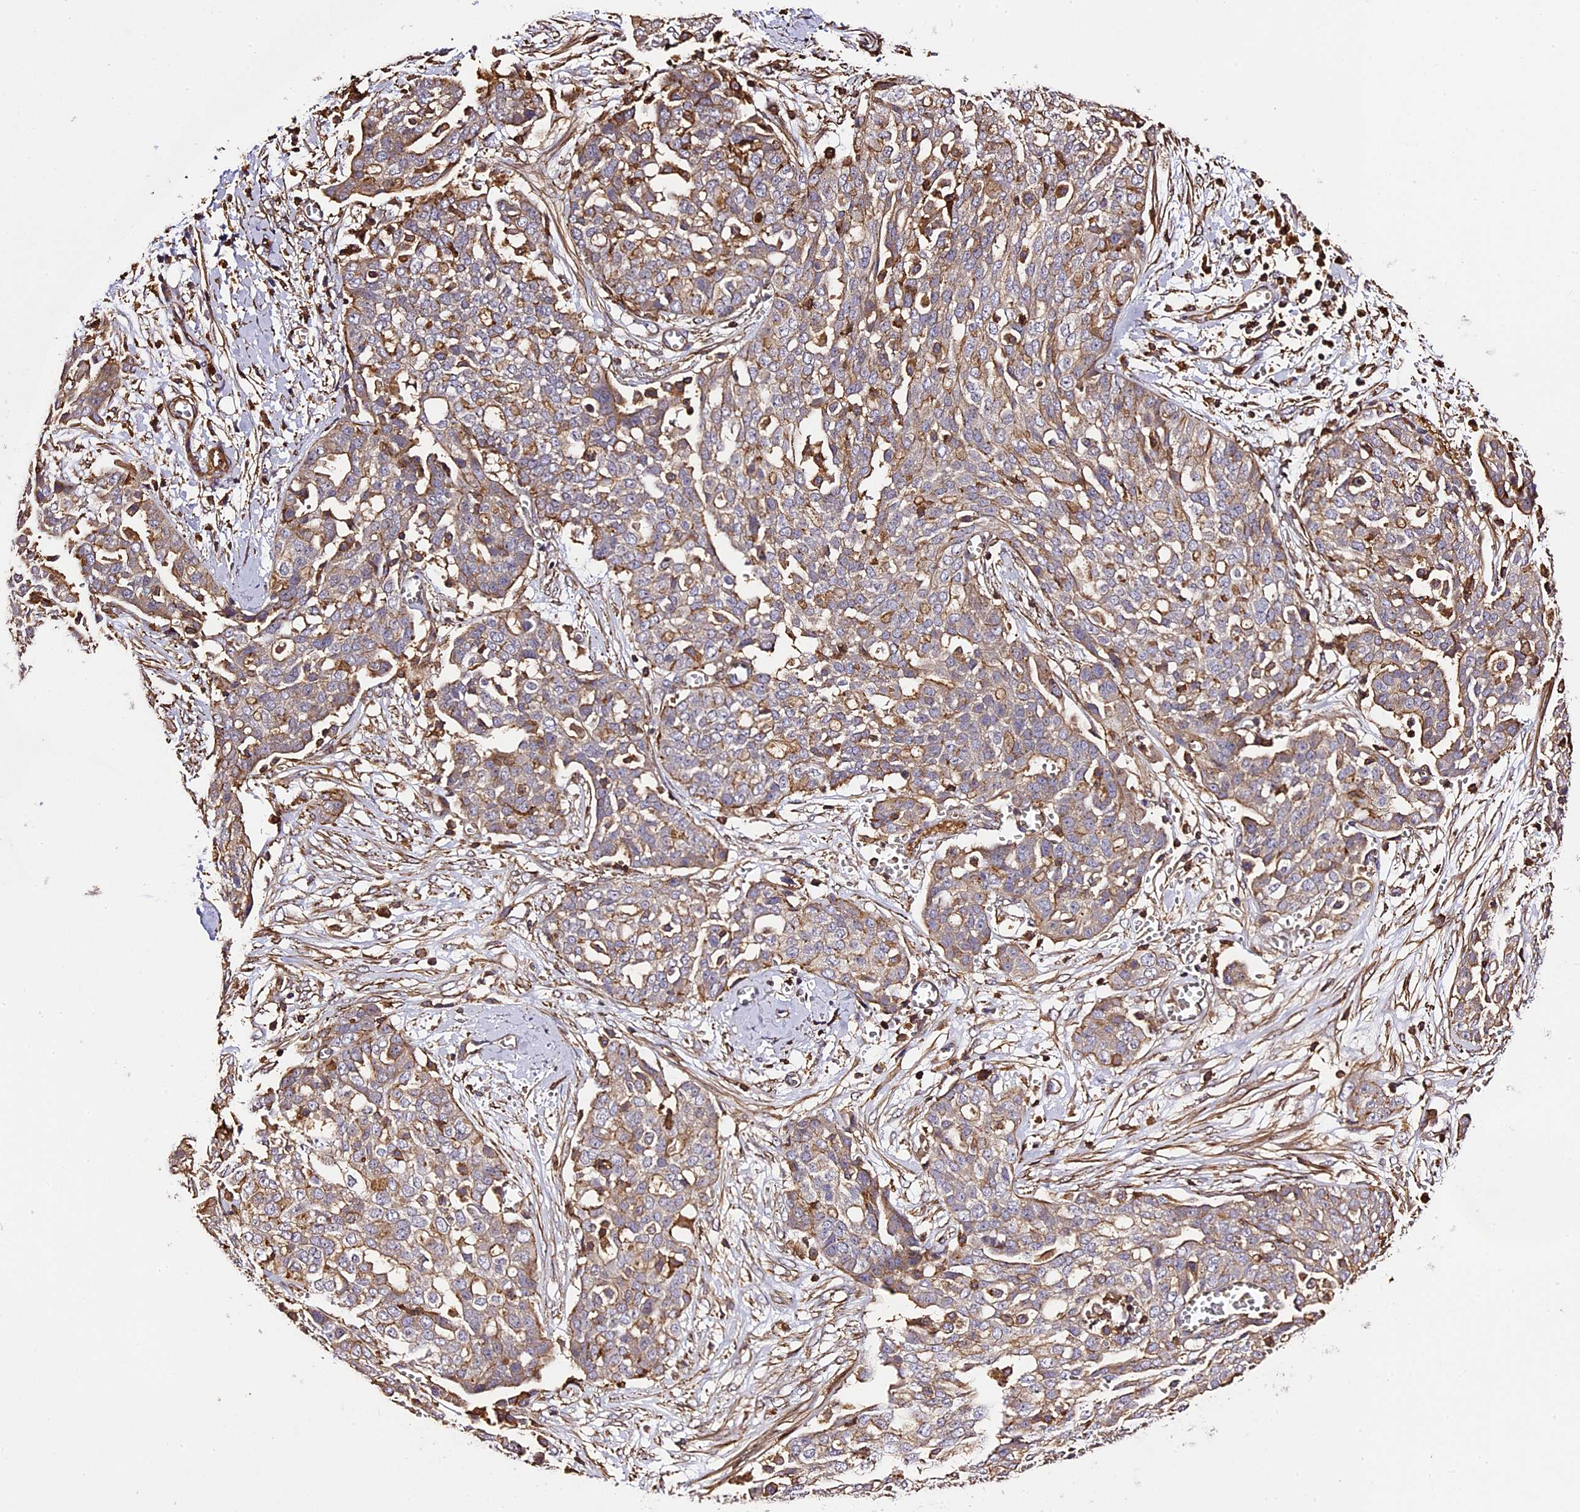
{"staining": {"intensity": "moderate", "quantity": ">75%", "location": "cytoplasmic/membranous"}, "tissue": "ovarian cancer", "cell_type": "Tumor cells", "image_type": "cancer", "snomed": [{"axis": "morphology", "description": "Cystadenocarcinoma, serous, NOS"}, {"axis": "topography", "description": "Soft tissue"}, {"axis": "topography", "description": "Ovary"}], "caption": "Ovarian cancer (serous cystadenocarcinoma) tissue shows moderate cytoplasmic/membranous positivity in approximately >75% of tumor cells, visualized by immunohistochemistry.", "gene": "RAPSN", "patient": {"sex": "female", "age": 57}}